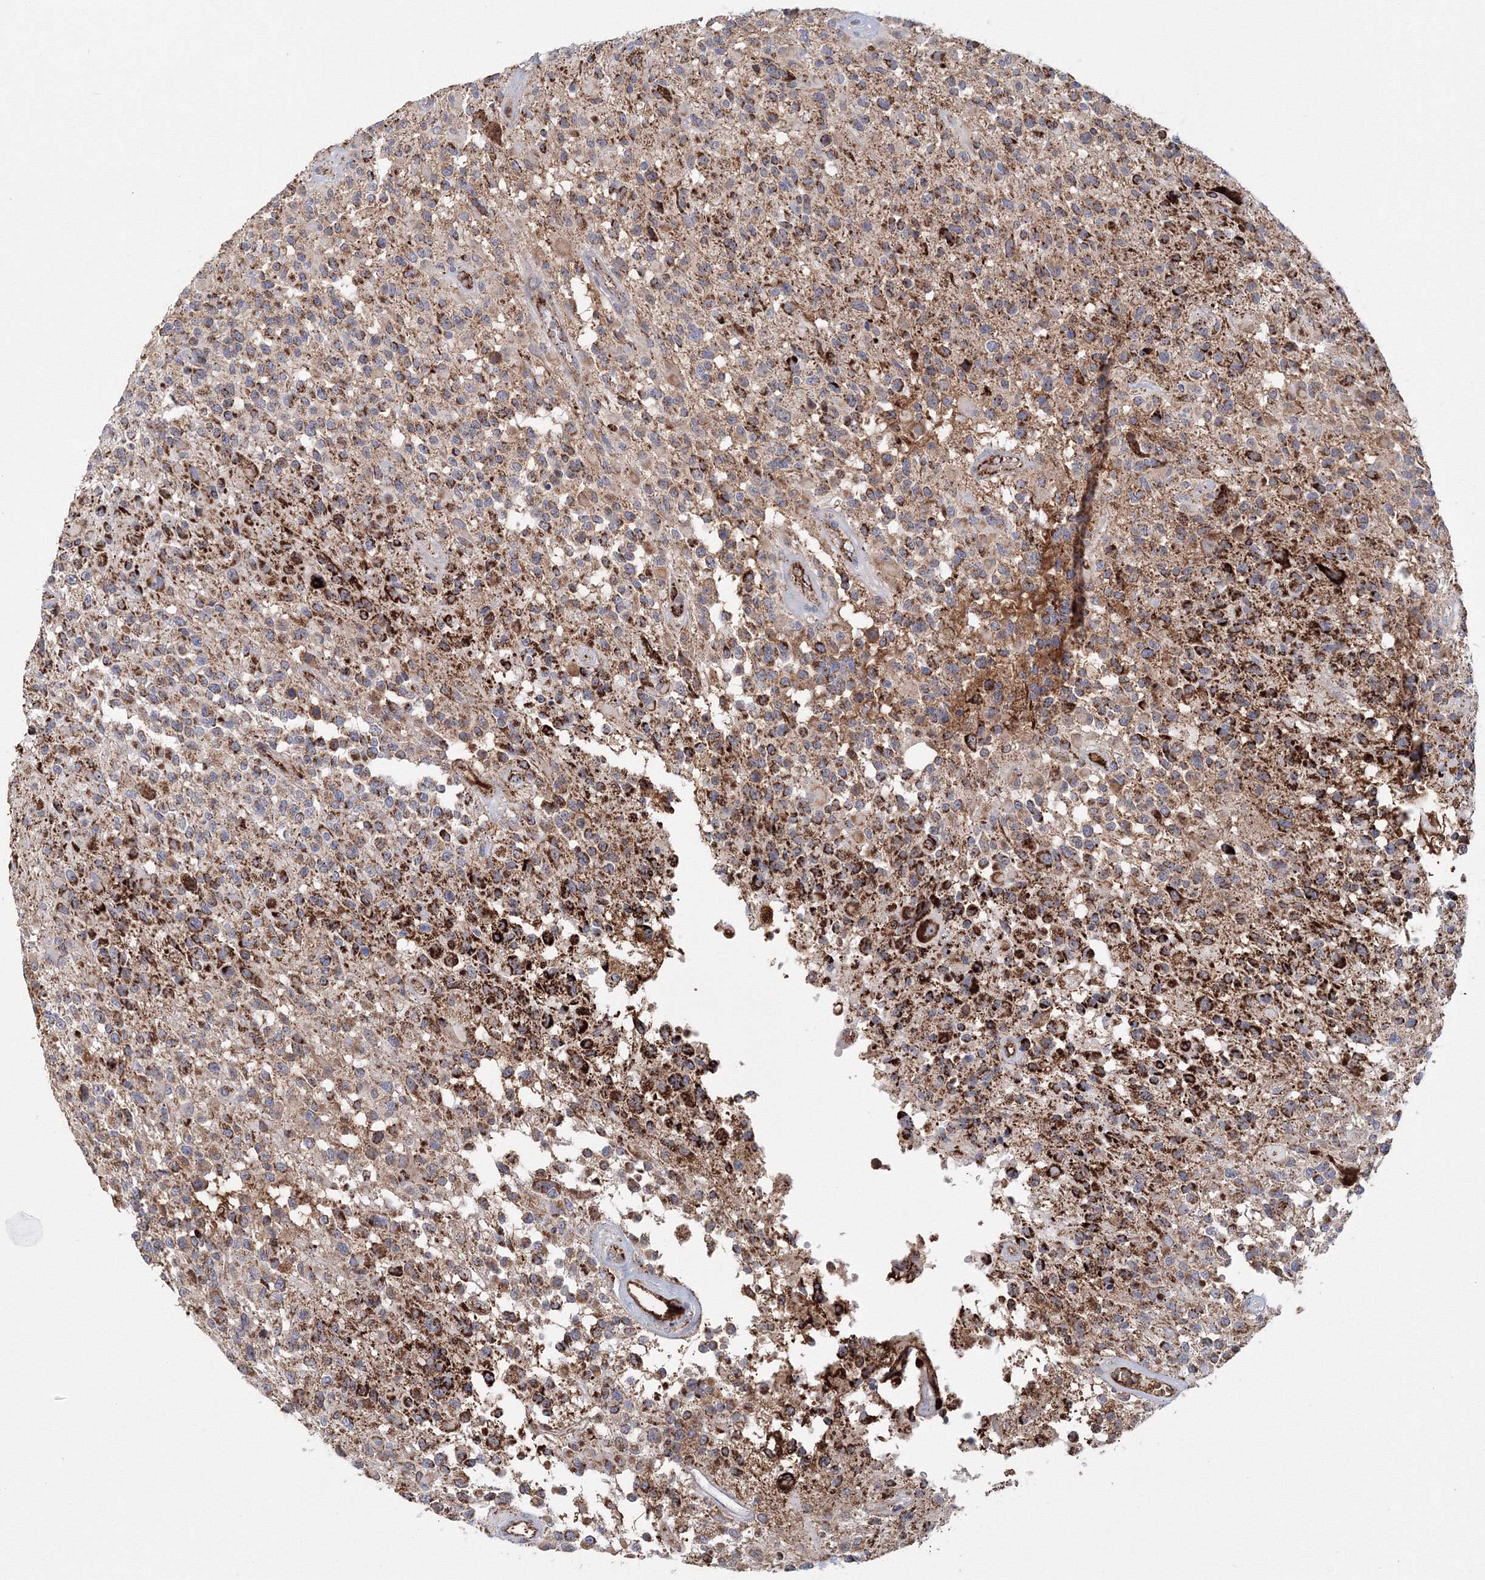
{"staining": {"intensity": "strong", "quantity": ">75%", "location": "cytoplasmic/membranous"}, "tissue": "glioma", "cell_type": "Tumor cells", "image_type": "cancer", "snomed": [{"axis": "morphology", "description": "Glioma, malignant, High grade"}, {"axis": "morphology", "description": "Glioblastoma, NOS"}, {"axis": "topography", "description": "Brain"}], "caption": "Tumor cells demonstrate strong cytoplasmic/membranous positivity in approximately >75% of cells in high-grade glioma (malignant).", "gene": "GRPEL1", "patient": {"sex": "male", "age": 60}}